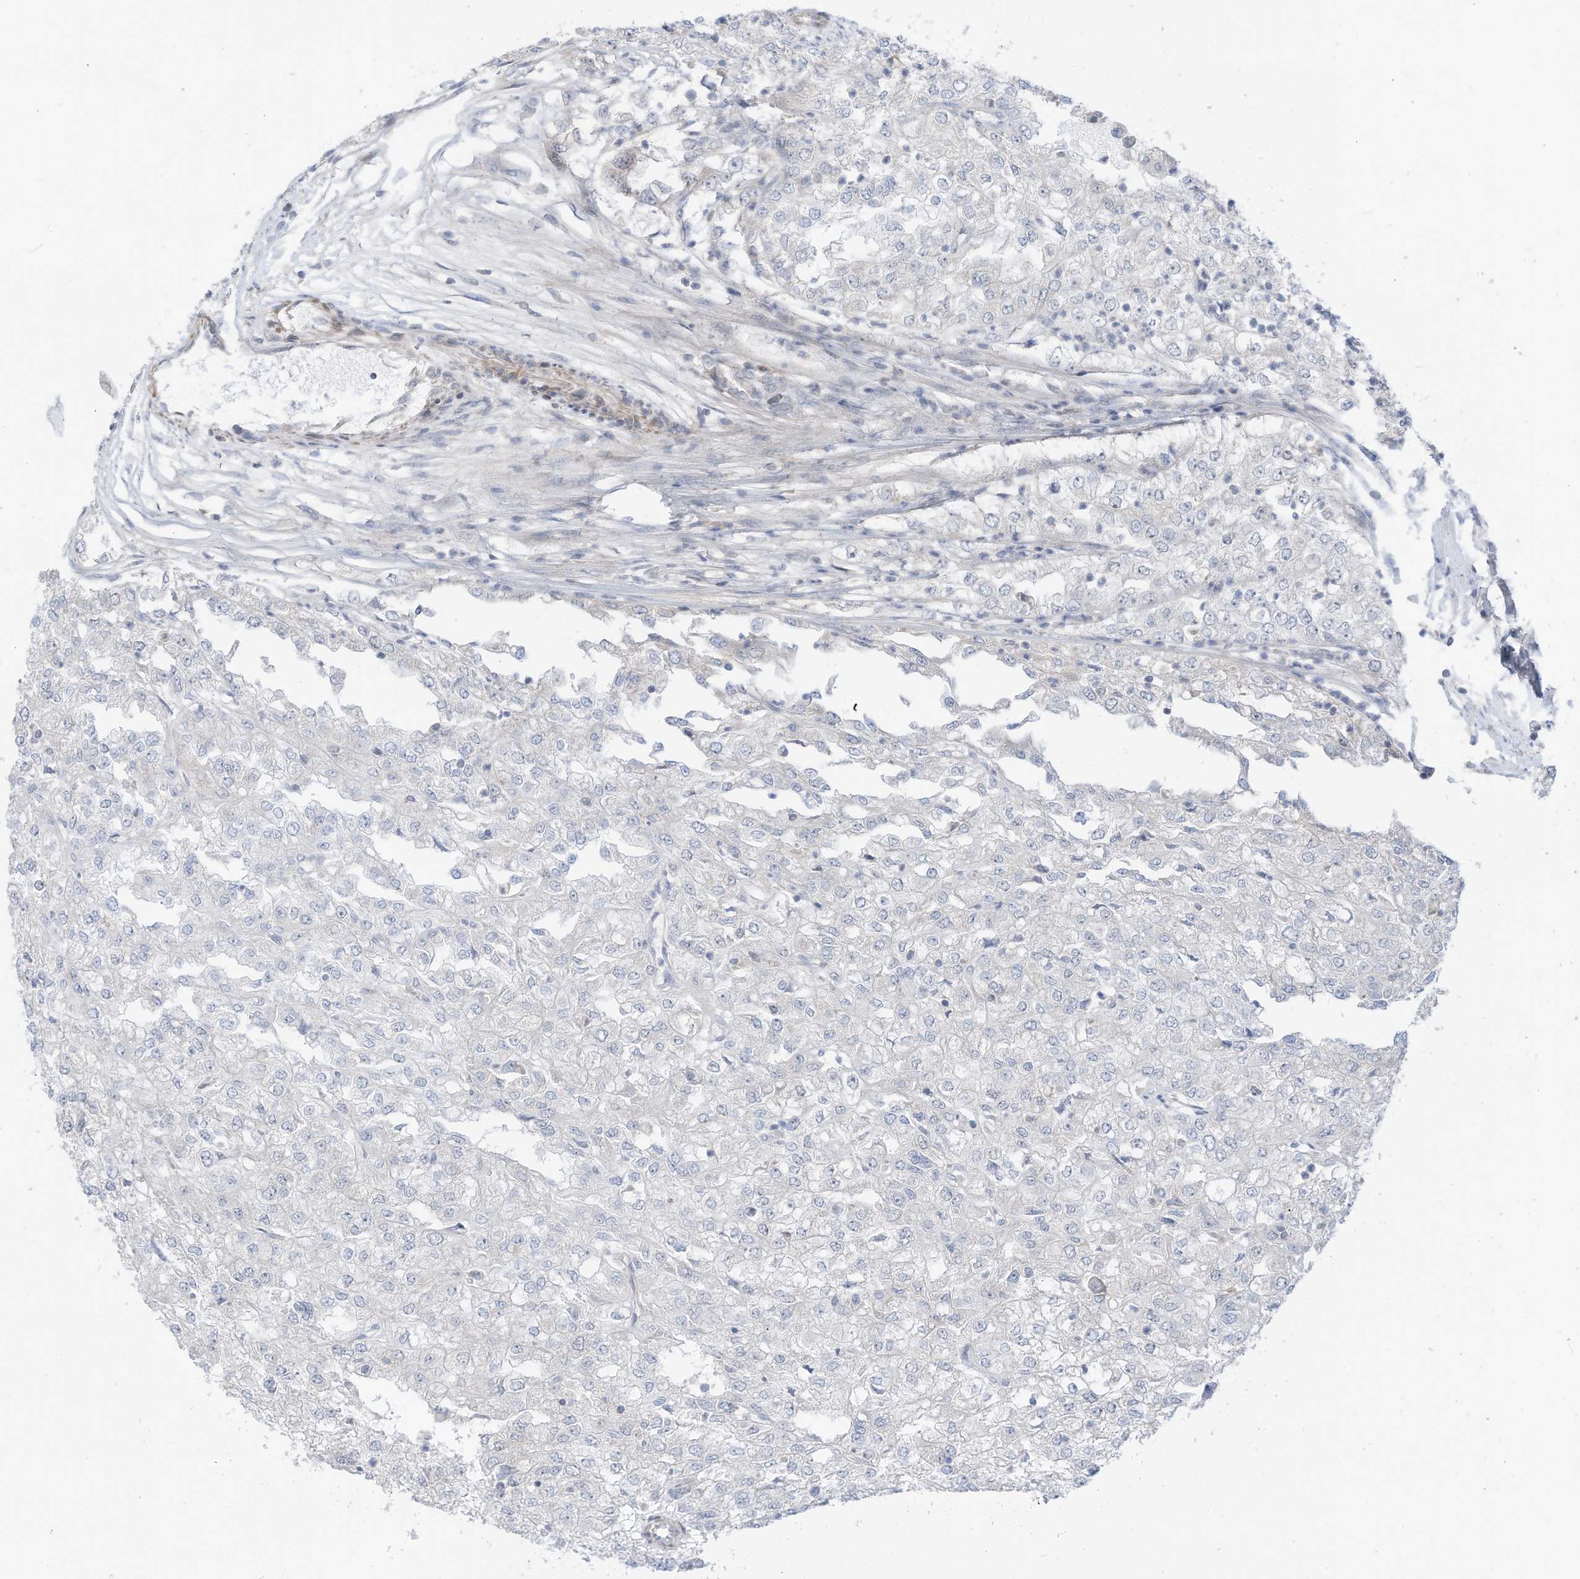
{"staining": {"intensity": "negative", "quantity": "none", "location": "none"}, "tissue": "renal cancer", "cell_type": "Tumor cells", "image_type": "cancer", "snomed": [{"axis": "morphology", "description": "Adenocarcinoma, NOS"}, {"axis": "topography", "description": "Kidney"}], "caption": "High power microscopy image of an IHC image of adenocarcinoma (renal), revealing no significant positivity in tumor cells. The staining was performed using DAB to visualize the protein expression in brown, while the nuclei were stained in blue with hematoxylin (Magnification: 20x).", "gene": "GPATCH3", "patient": {"sex": "female", "age": 54}}